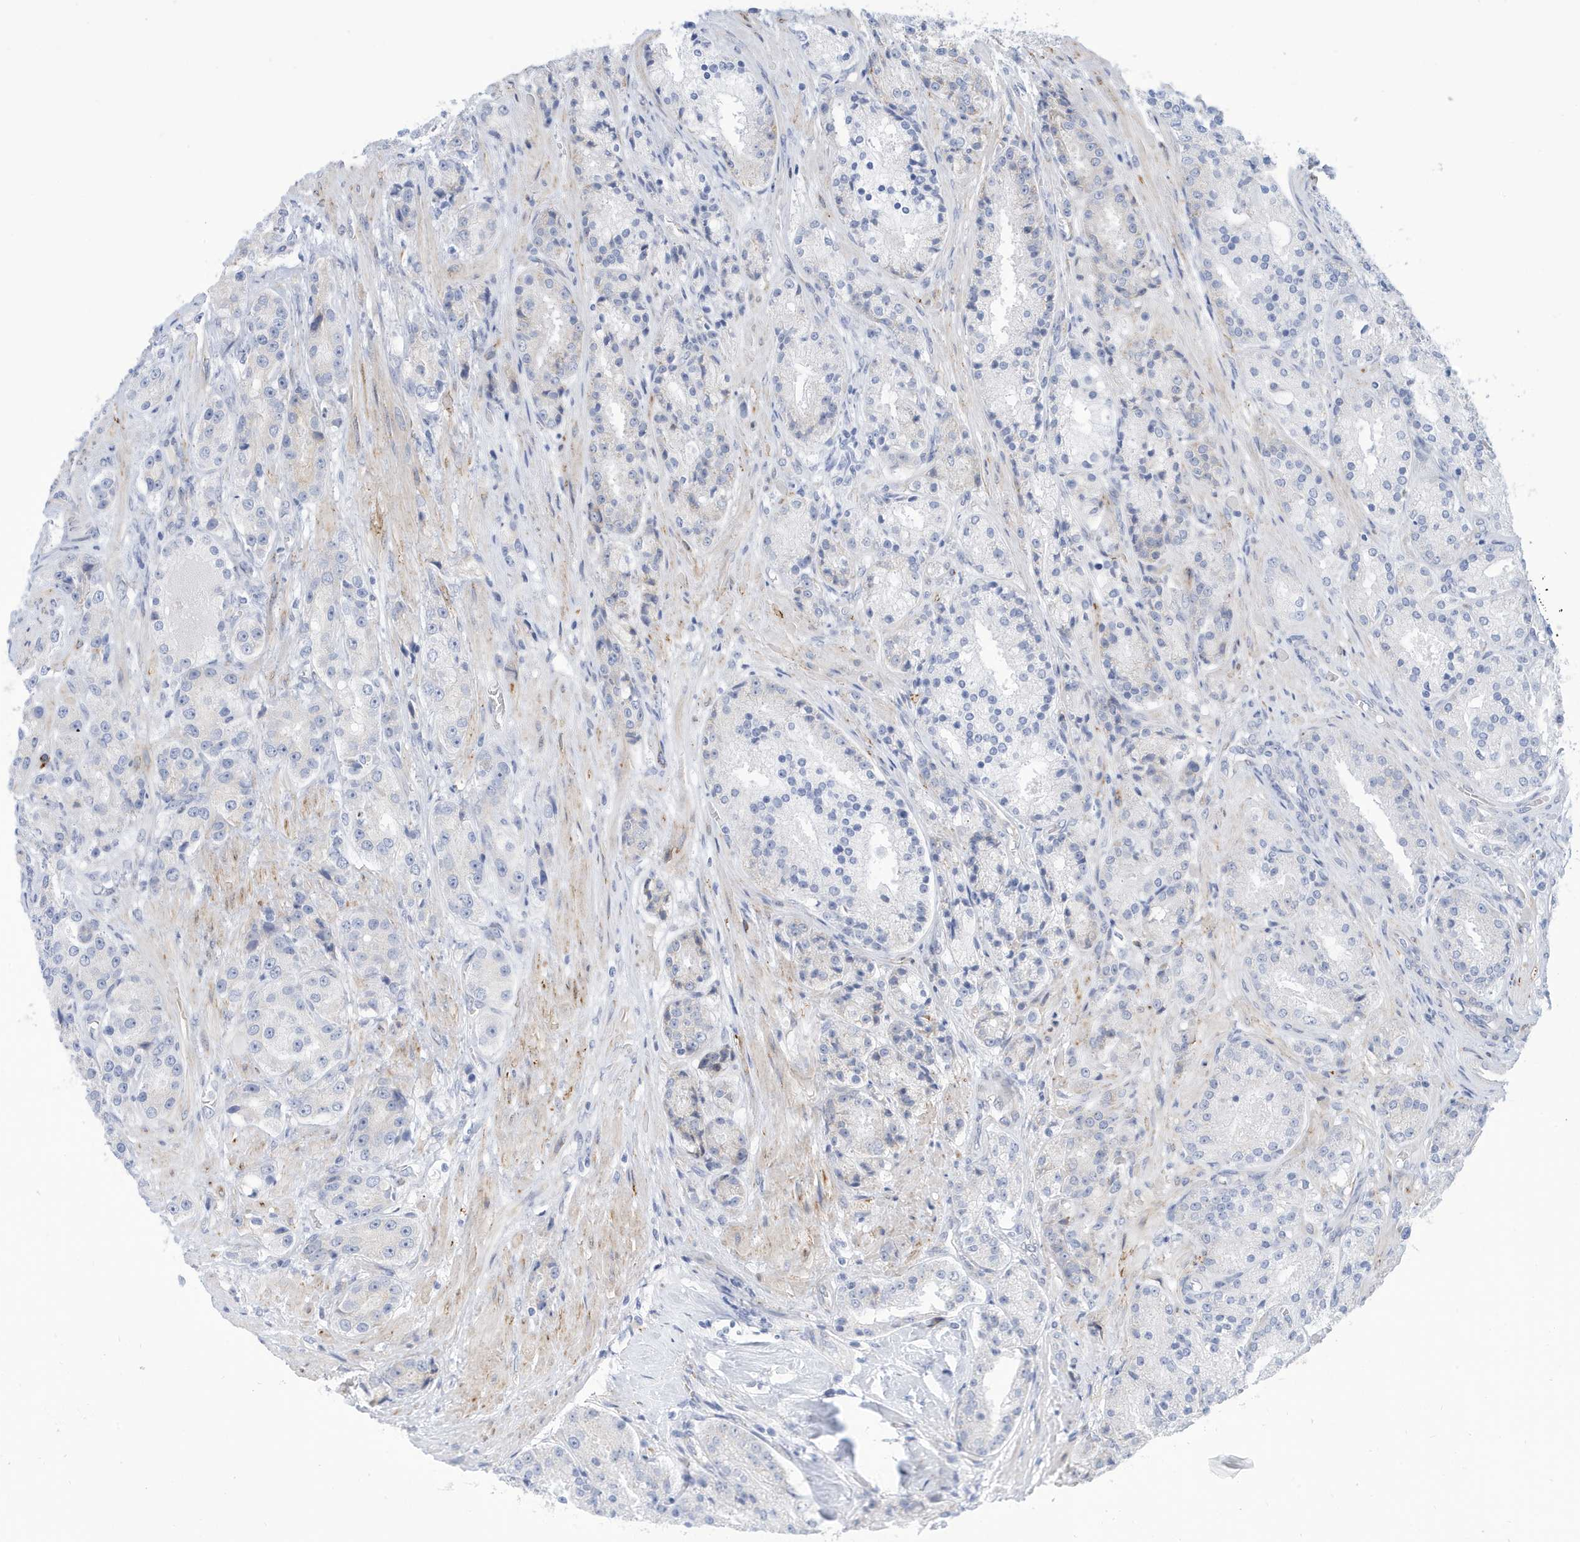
{"staining": {"intensity": "negative", "quantity": "none", "location": "none"}, "tissue": "prostate cancer", "cell_type": "Tumor cells", "image_type": "cancer", "snomed": [{"axis": "morphology", "description": "Adenocarcinoma, High grade"}, {"axis": "topography", "description": "Prostate"}], "caption": "A high-resolution photomicrograph shows immunohistochemistry (IHC) staining of prostate adenocarcinoma (high-grade), which demonstrates no significant positivity in tumor cells. (Brightfield microscopy of DAB IHC at high magnification).", "gene": "SEMA3F", "patient": {"sex": "male", "age": 60}}